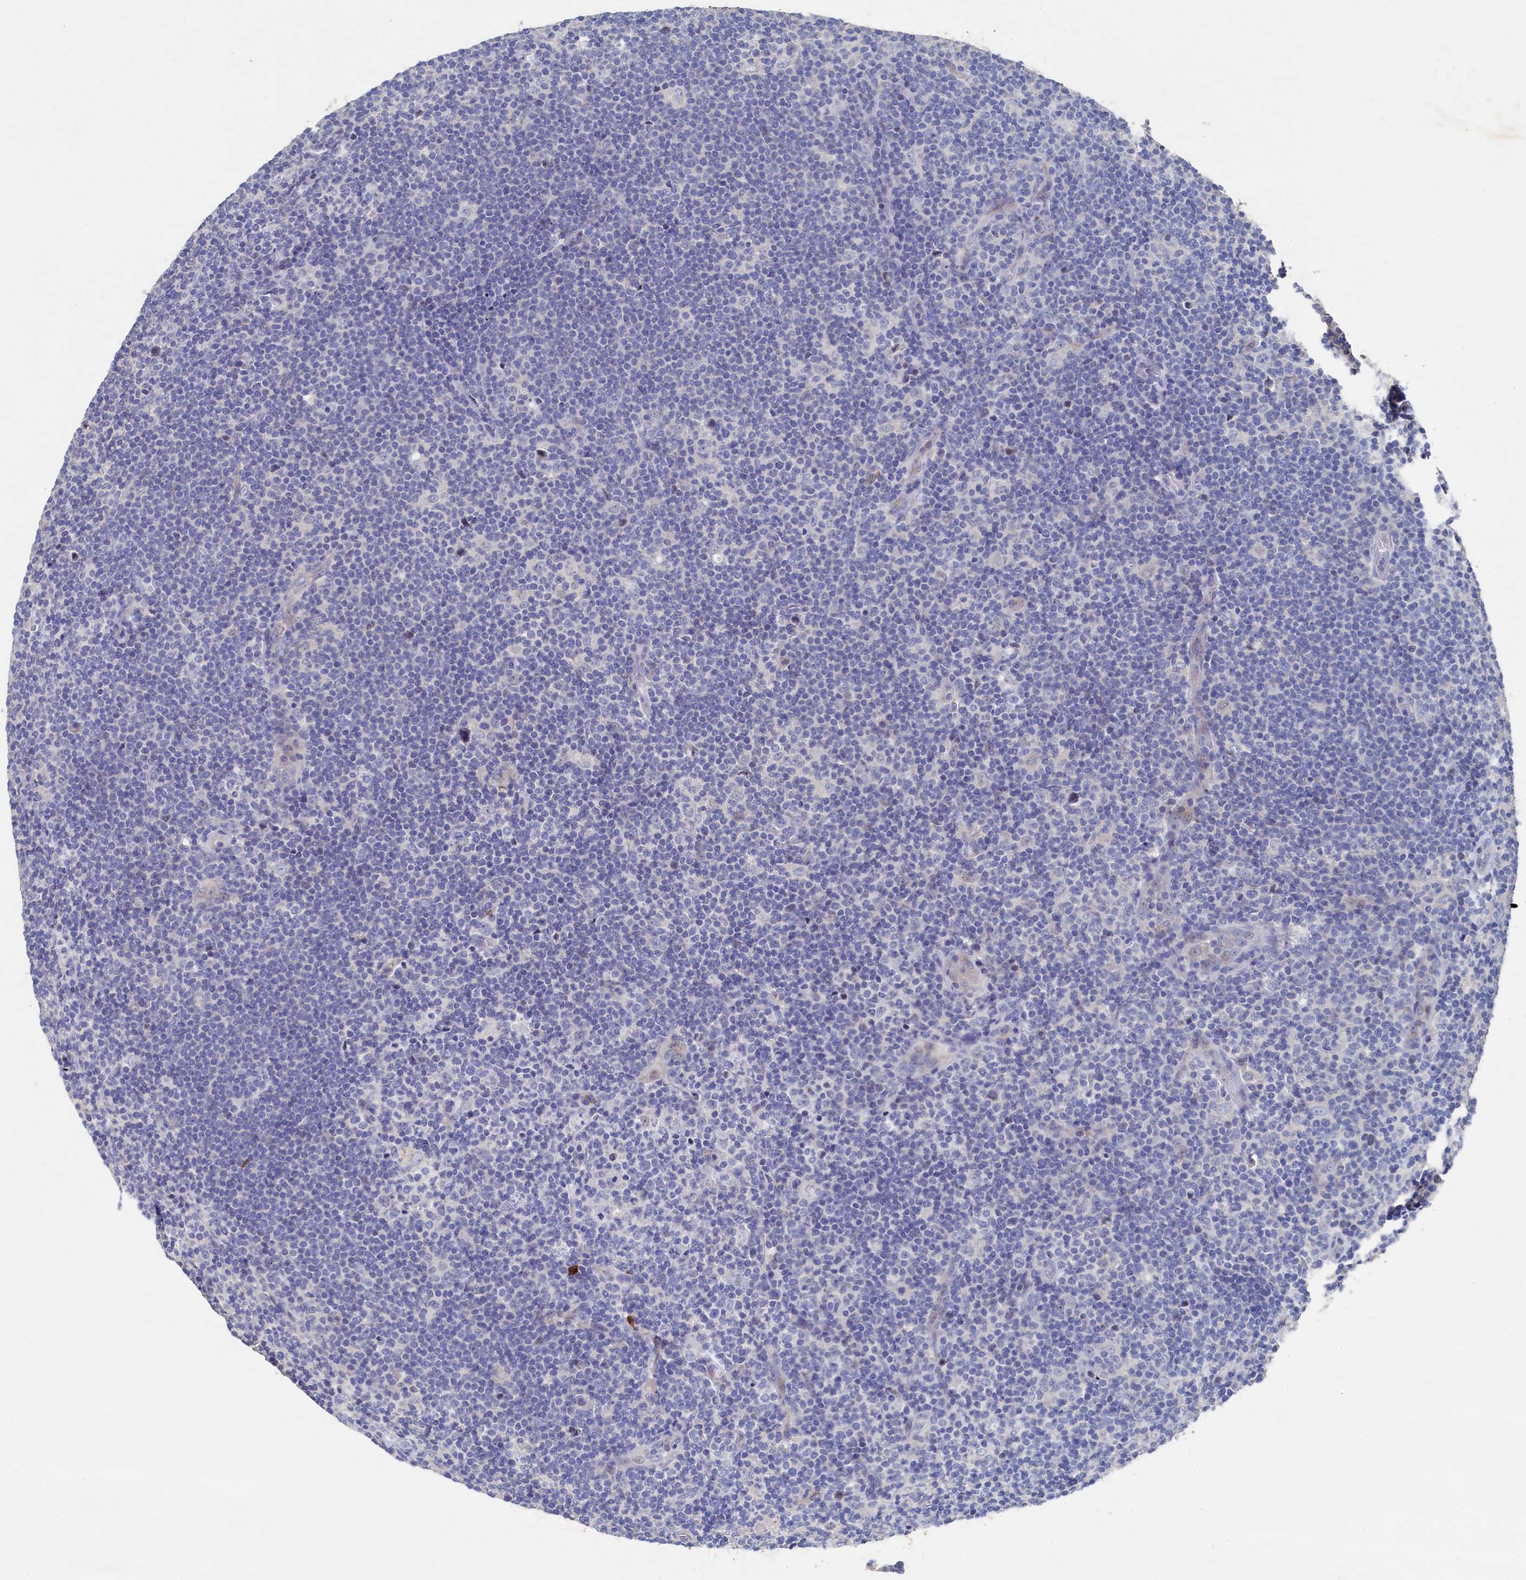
{"staining": {"intensity": "negative", "quantity": "none", "location": "none"}, "tissue": "lymphoma", "cell_type": "Tumor cells", "image_type": "cancer", "snomed": [{"axis": "morphology", "description": "Hodgkin's disease, NOS"}, {"axis": "topography", "description": "Lymph node"}], "caption": "Immunohistochemistry (IHC) photomicrograph of neoplastic tissue: human Hodgkin's disease stained with DAB (3,3'-diaminobenzidine) shows no significant protein positivity in tumor cells. Nuclei are stained in blue.", "gene": "CBLIF", "patient": {"sex": "female", "age": 57}}